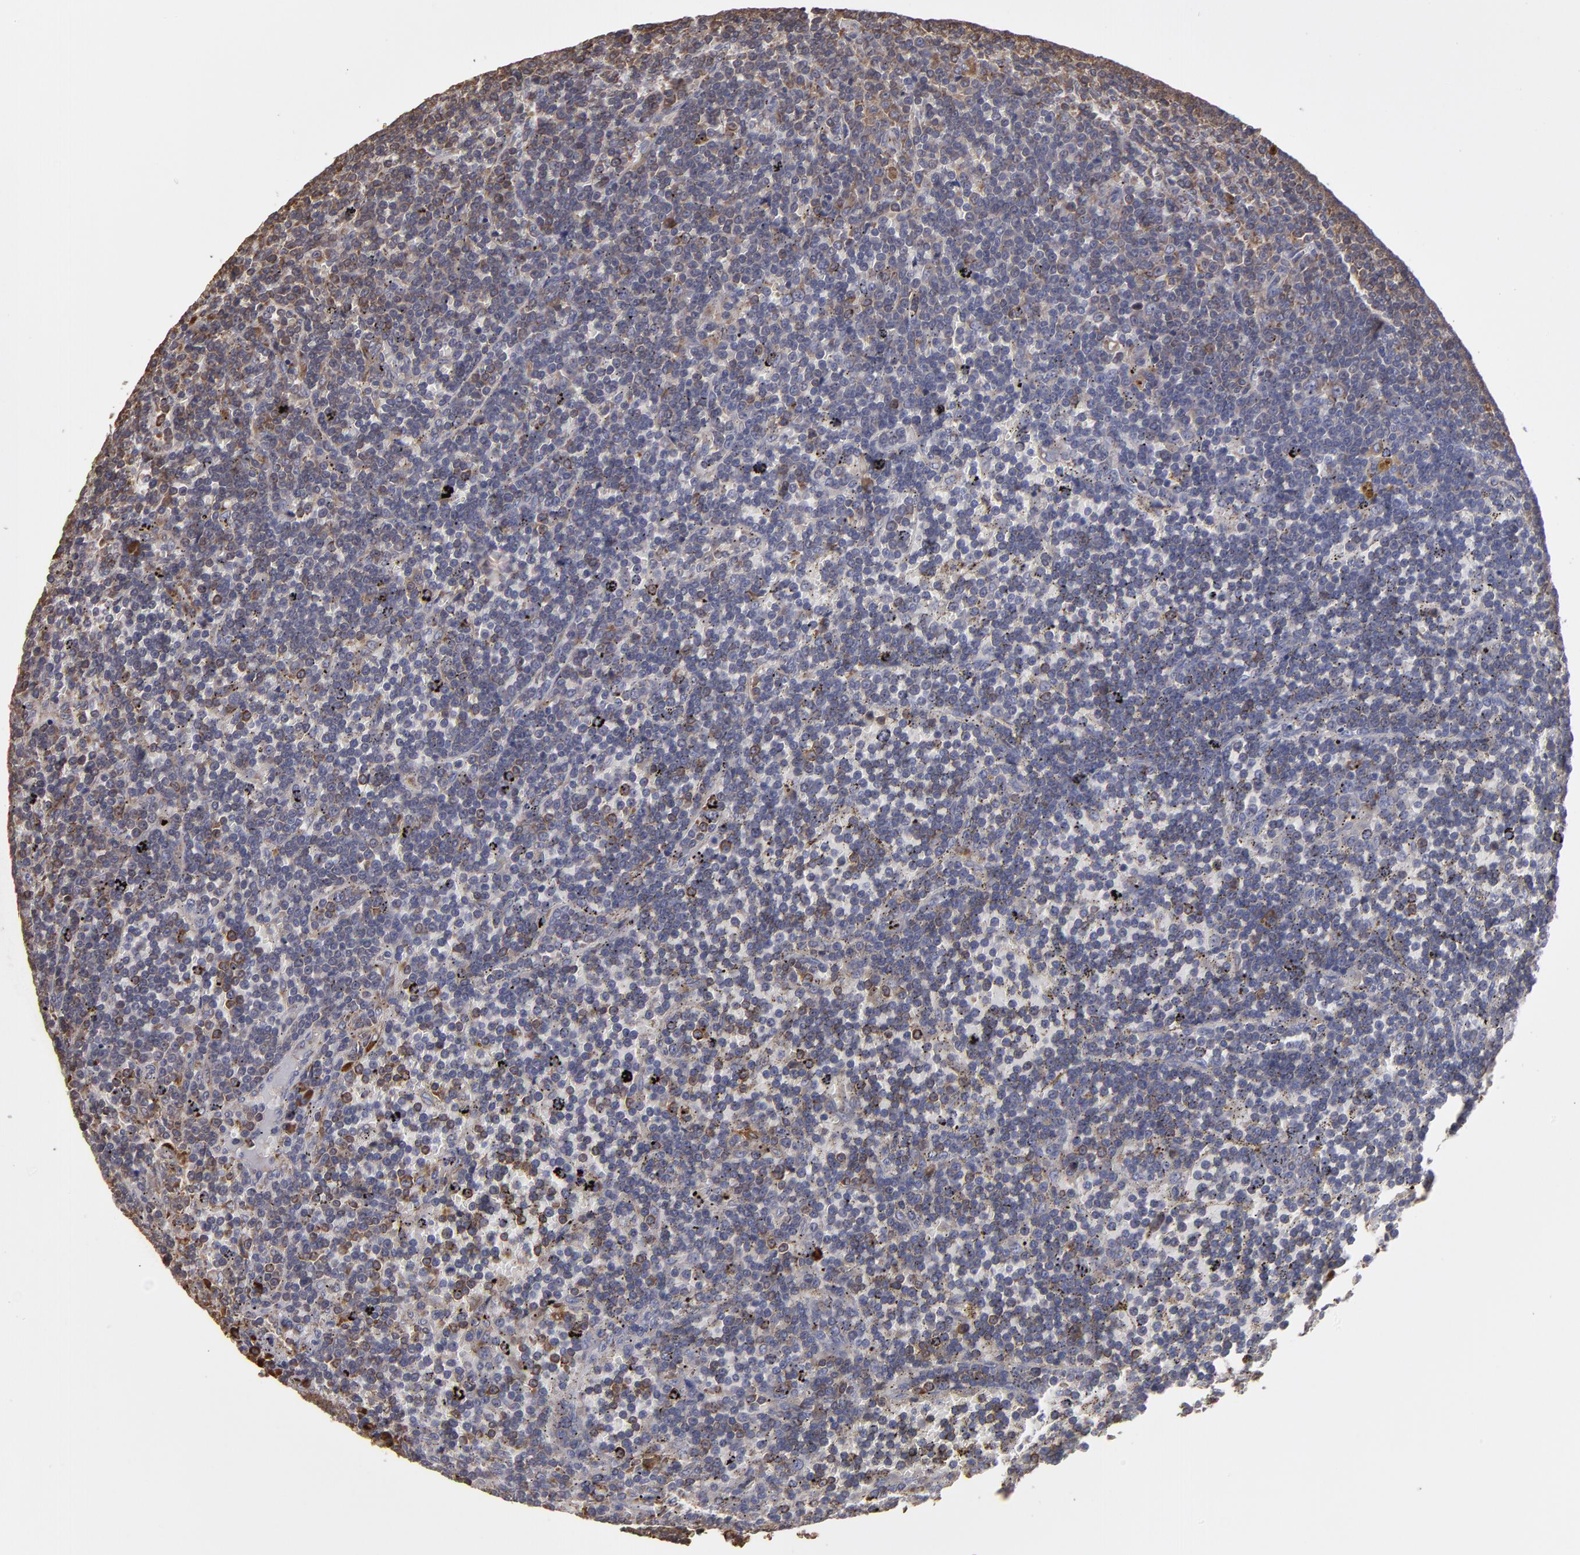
{"staining": {"intensity": "weak", "quantity": ">75%", "location": "cytoplasmic/membranous"}, "tissue": "lymphoma", "cell_type": "Tumor cells", "image_type": "cancer", "snomed": [{"axis": "morphology", "description": "Malignant lymphoma, non-Hodgkin's type, Low grade"}, {"axis": "topography", "description": "Spleen"}], "caption": "Protein analysis of malignant lymphoma, non-Hodgkin's type (low-grade) tissue exhibits weak cytoplasmic/membranous expression in approximately >75% of tumor cells.", "gene": "SND1", "patient": {"sex": "male", "age": 80}}